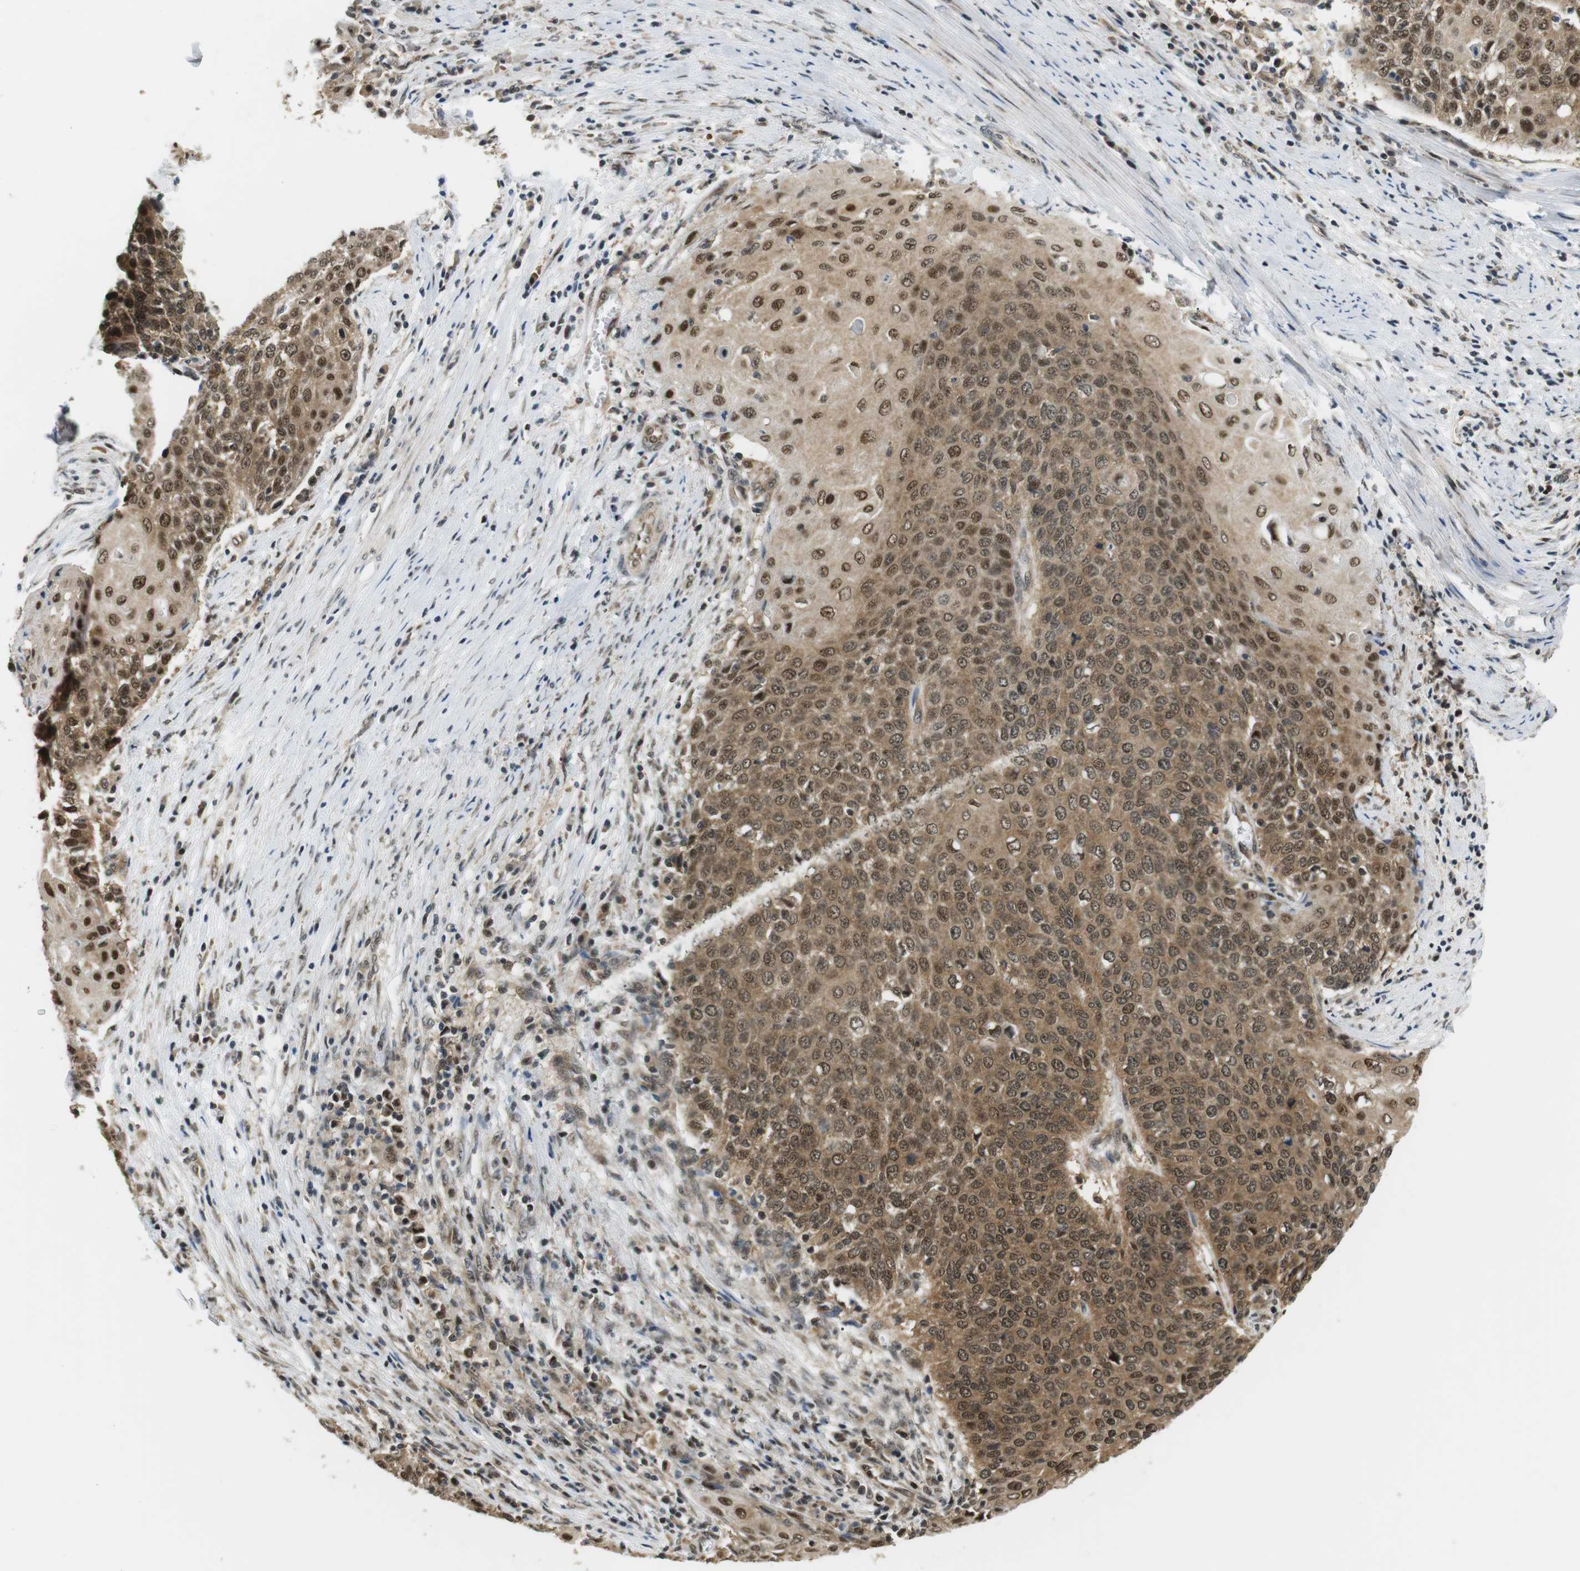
{"staining": {"intensity": "moderate", "quantity": ">75%", "location": "cytoplasmic/membranous,nuclear"}, "tissue": "cervical cancer", "cell_type": "Tumor cells", "image_type": "cancer", "snomed": [{"axis": "morphology", "description": "Squamous cell carcinoma, NOS"}, {"axis": "topography", "description": "Cervix"}], "caption": "IHC (DAB) staining of human cervical cancer shows moderate cytoplasmic/membranous and nuclear protein staining in about >75% of tumor cells.", "gene": "CSNK2B", "patient": {"sex": "female", "age": 39}}